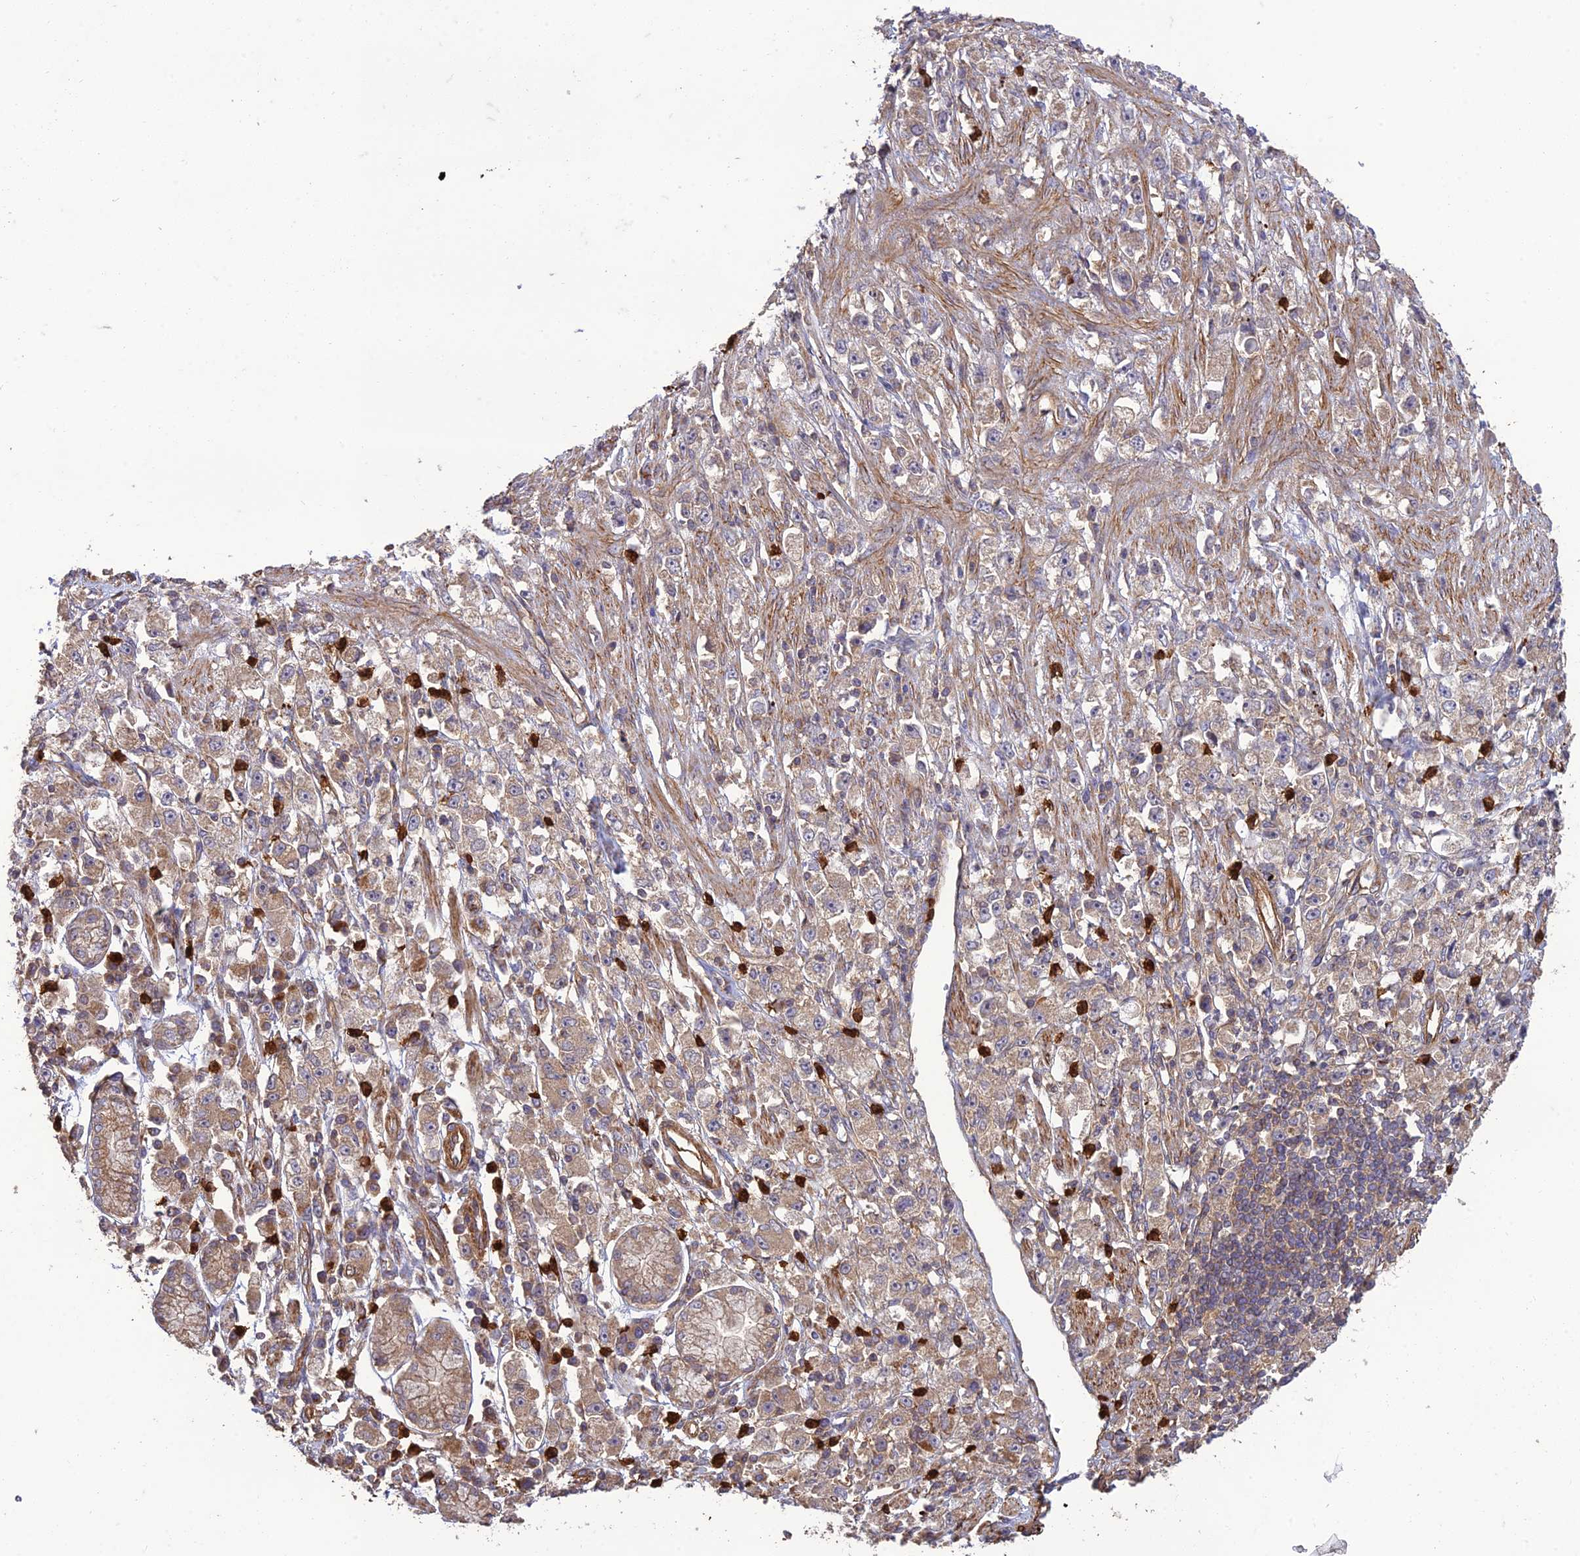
{"staining": {"intensity": "weak", "quantity": ">75%", "location": "cytoplasmic/membranous"}, "tissue": "stomach cancer", "cell_type": "Tumor cells", "image_type": "cancer", "snomed": [{"axis": "morphology", "description": "Adenocarcinoma, NOS"}, {"axis": "topography", "description": "Stomach"}], "caption": "An IHC histopathology image of neoplastic tissue is shown. Protein staining in brown highlights weak cytoplasmic/membranous positivity in adenocarcinoma (stomach) within tumor cells.", "gene": "TMEM131L", "patient": {"sex": "female", "age": 59}}